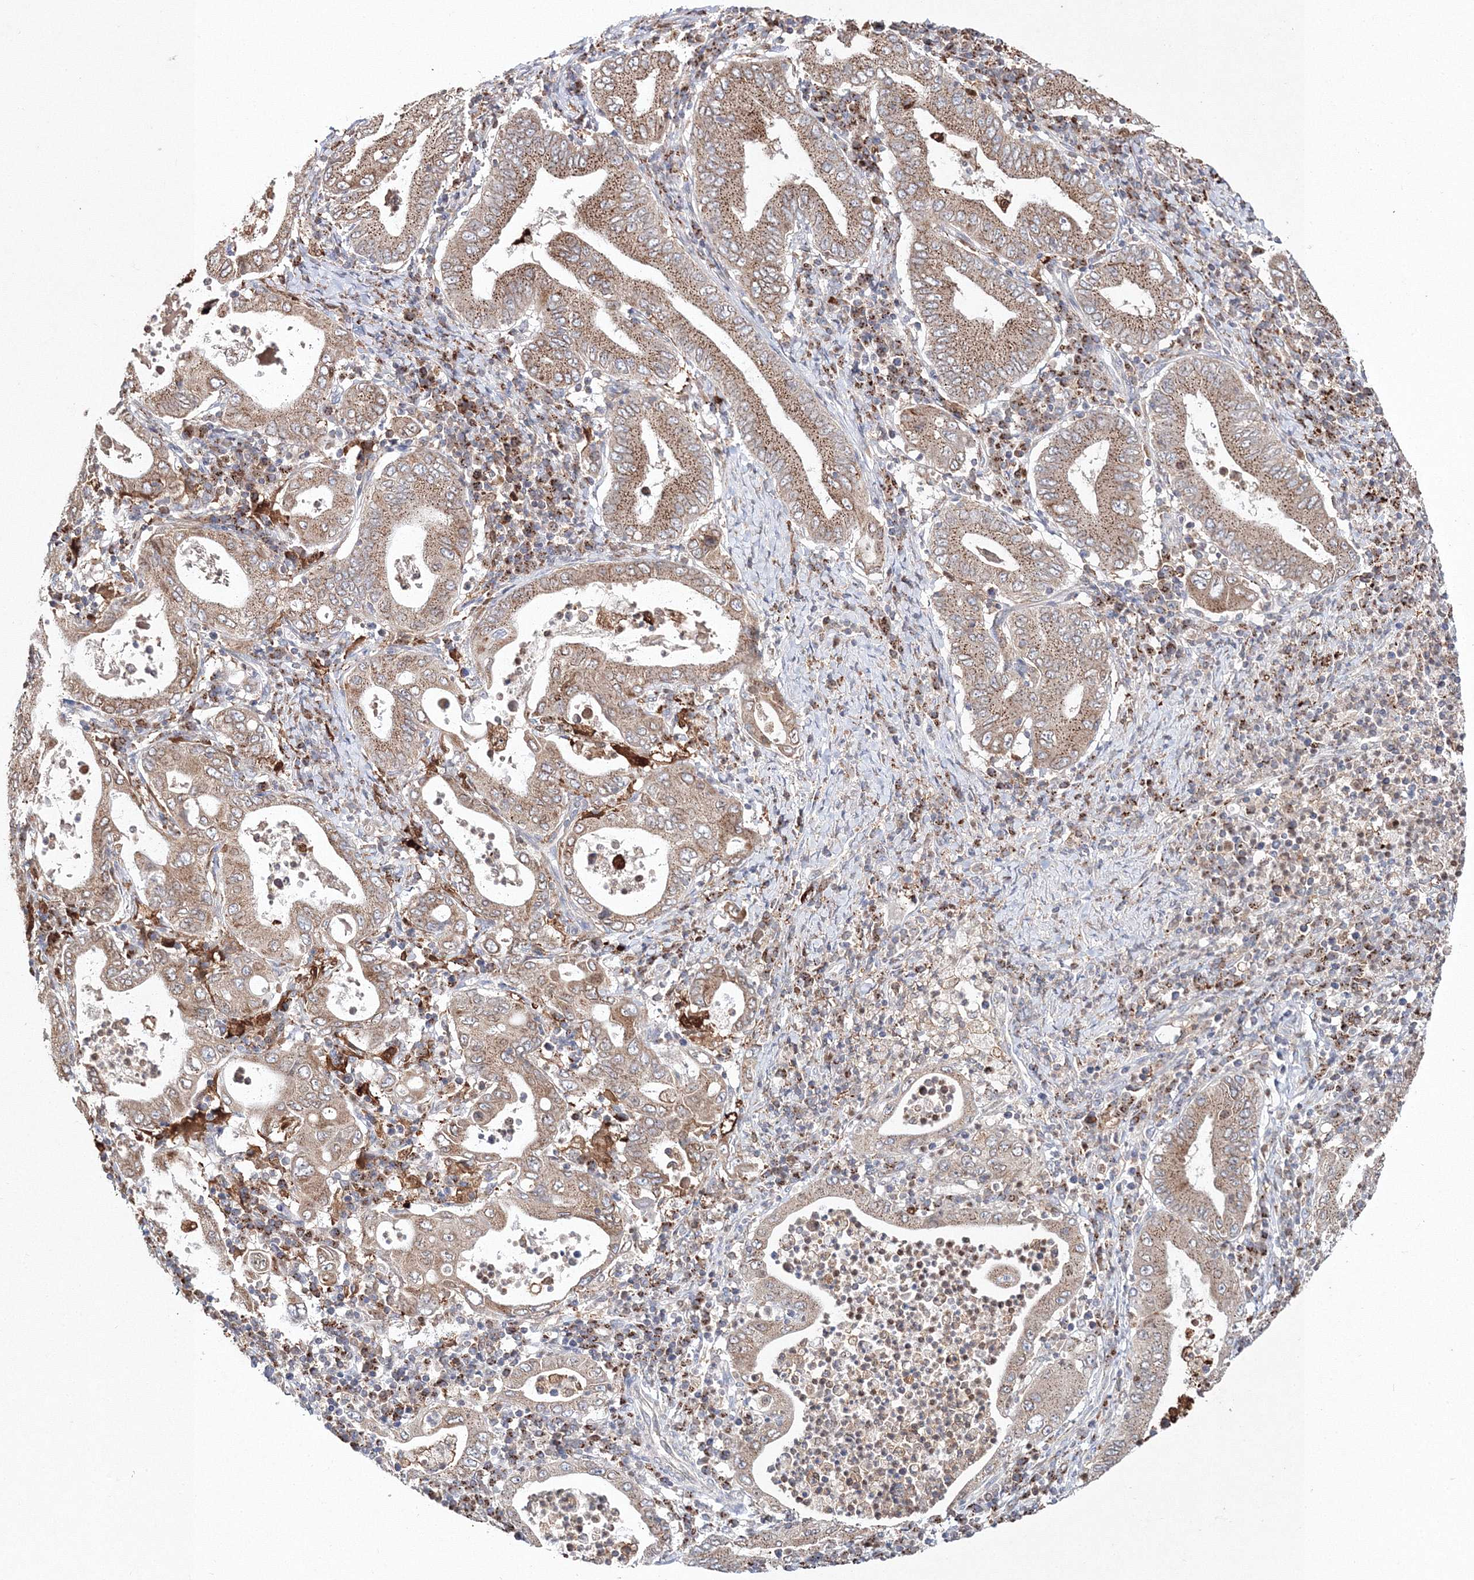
{"staining": {"intensity": "moderate", "quantity": ">75%", "location": "cytoplasmic/membranous"}, "tissue": "stomach cancer", "cell_type": "Tumor cells", "image_type": "cancer", "snomed": [{"axis": "morphology", "description": "Normal tissue, NOS"}, {"axis": "morphology", "description": "Adenocarcinoma, NOS"}, {"axis": "topography", "description": "Esophagus"}, {"axis": "topography", "description": "Stomach, upper"}, {"axis": "topography", "description": "Peripheral nerve tissue"}], "caption": "High-magnification brightfield microscopy of stomach cancer stained with DAB (brown) and counterstained with hematoxylin (blue). tumor cells exhibit moderate cytoplasmic/membranous staining is identified in approximately>75% of cells. (Brightfield microscopy of DAB IHC at high magnification).", "gene": "ARCN1", "patient": {"sex": "male", "age": 62}}